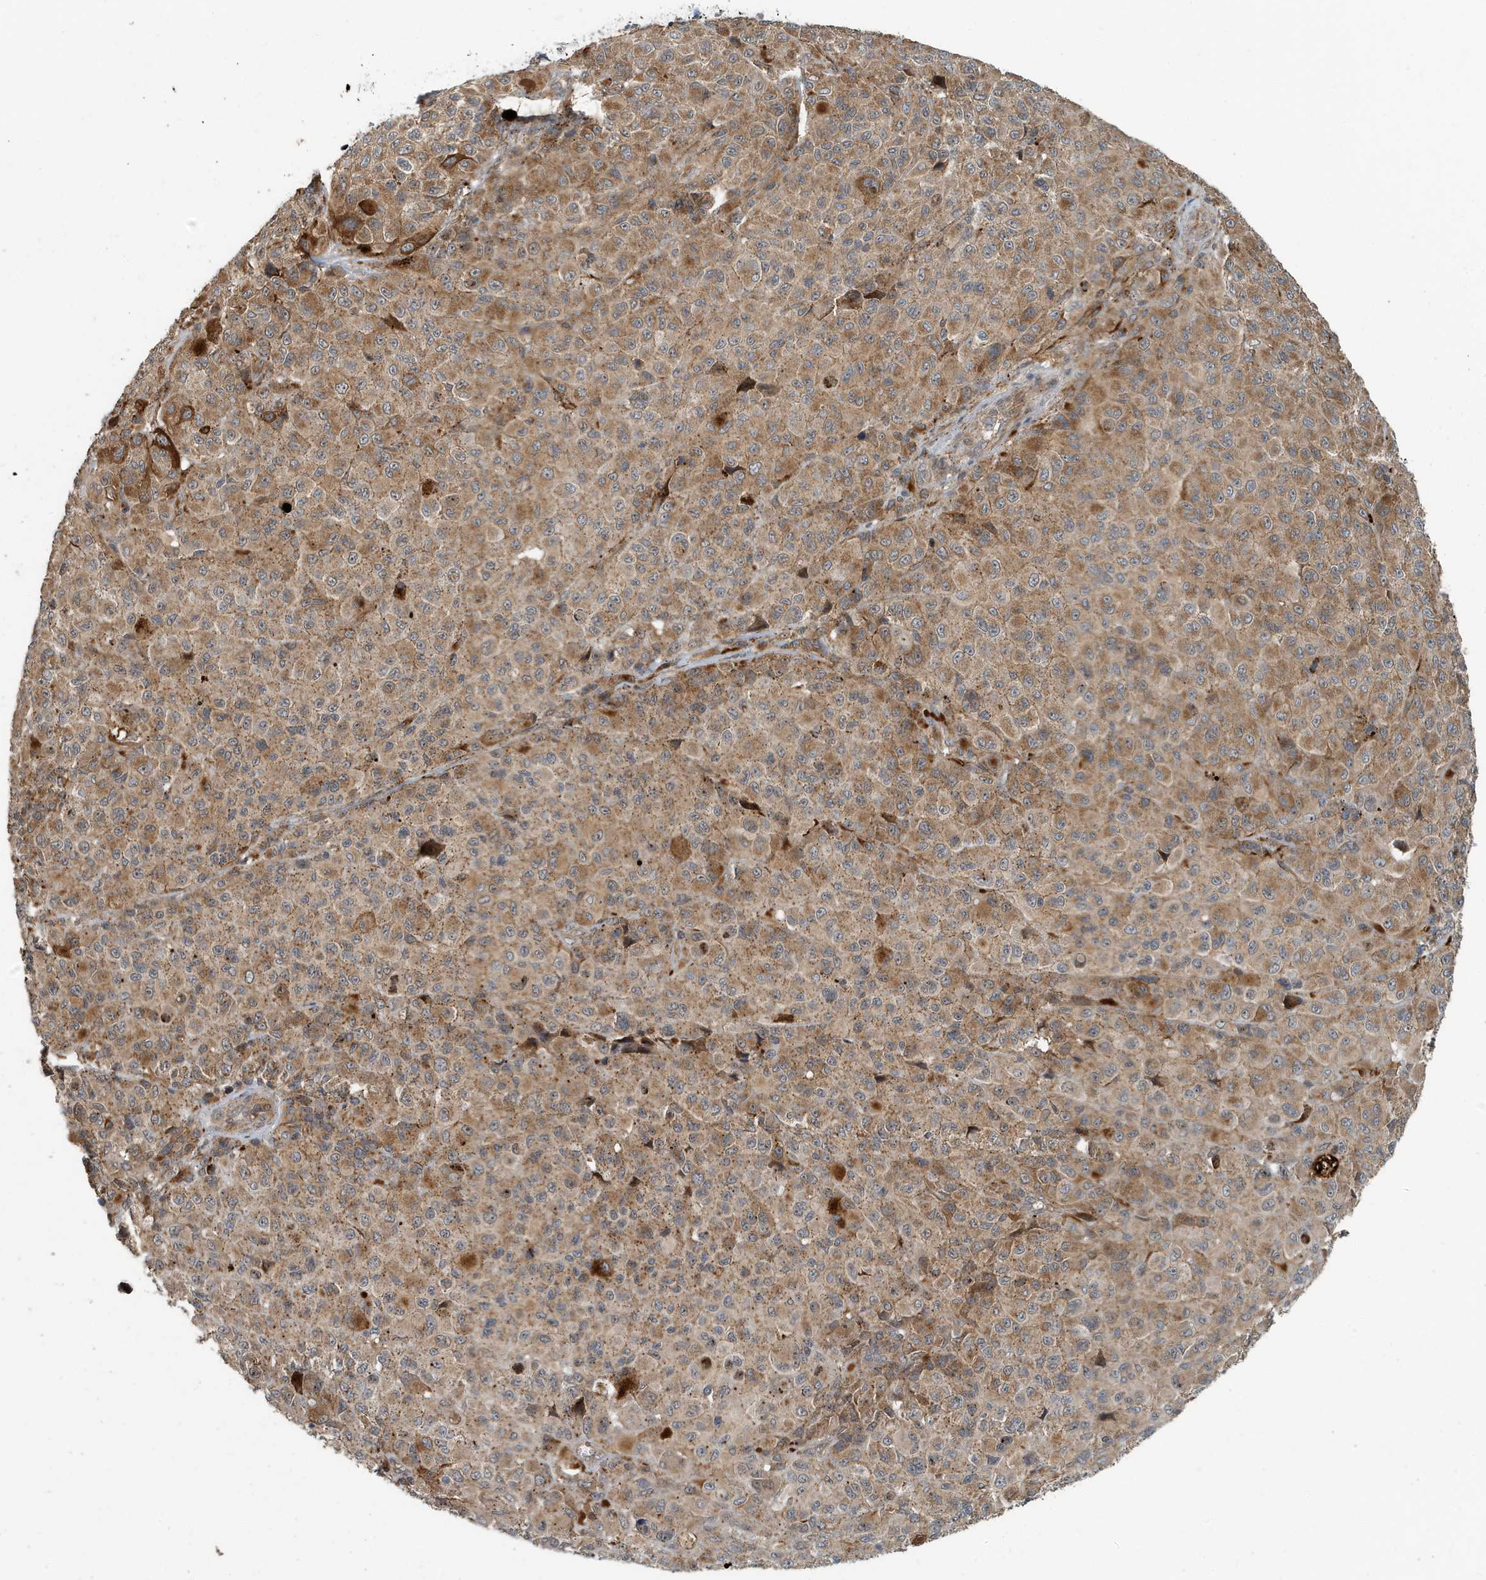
{"staining": {"intensity": "moderate", "quantity": ">75%", "location": "cytoplasmic/membranous"}, "tissue": "melanoma", "cell_type": "Tumor cells", "image_type": "cancer", "snomed": [{"axis": "morphology", "description": "Malignant melanoma, NOS"}, {"axis": "topography", "description": "Skin of trunk"}], "caption": "A histopathology image showing moderate cytoplasmic/membranous staining in about >75% of tumor cells in melanoma, as visualized by brown immunohistochemical staining.", "gene": "KIF15", "patient": {"sex": "male", "age": 71}}